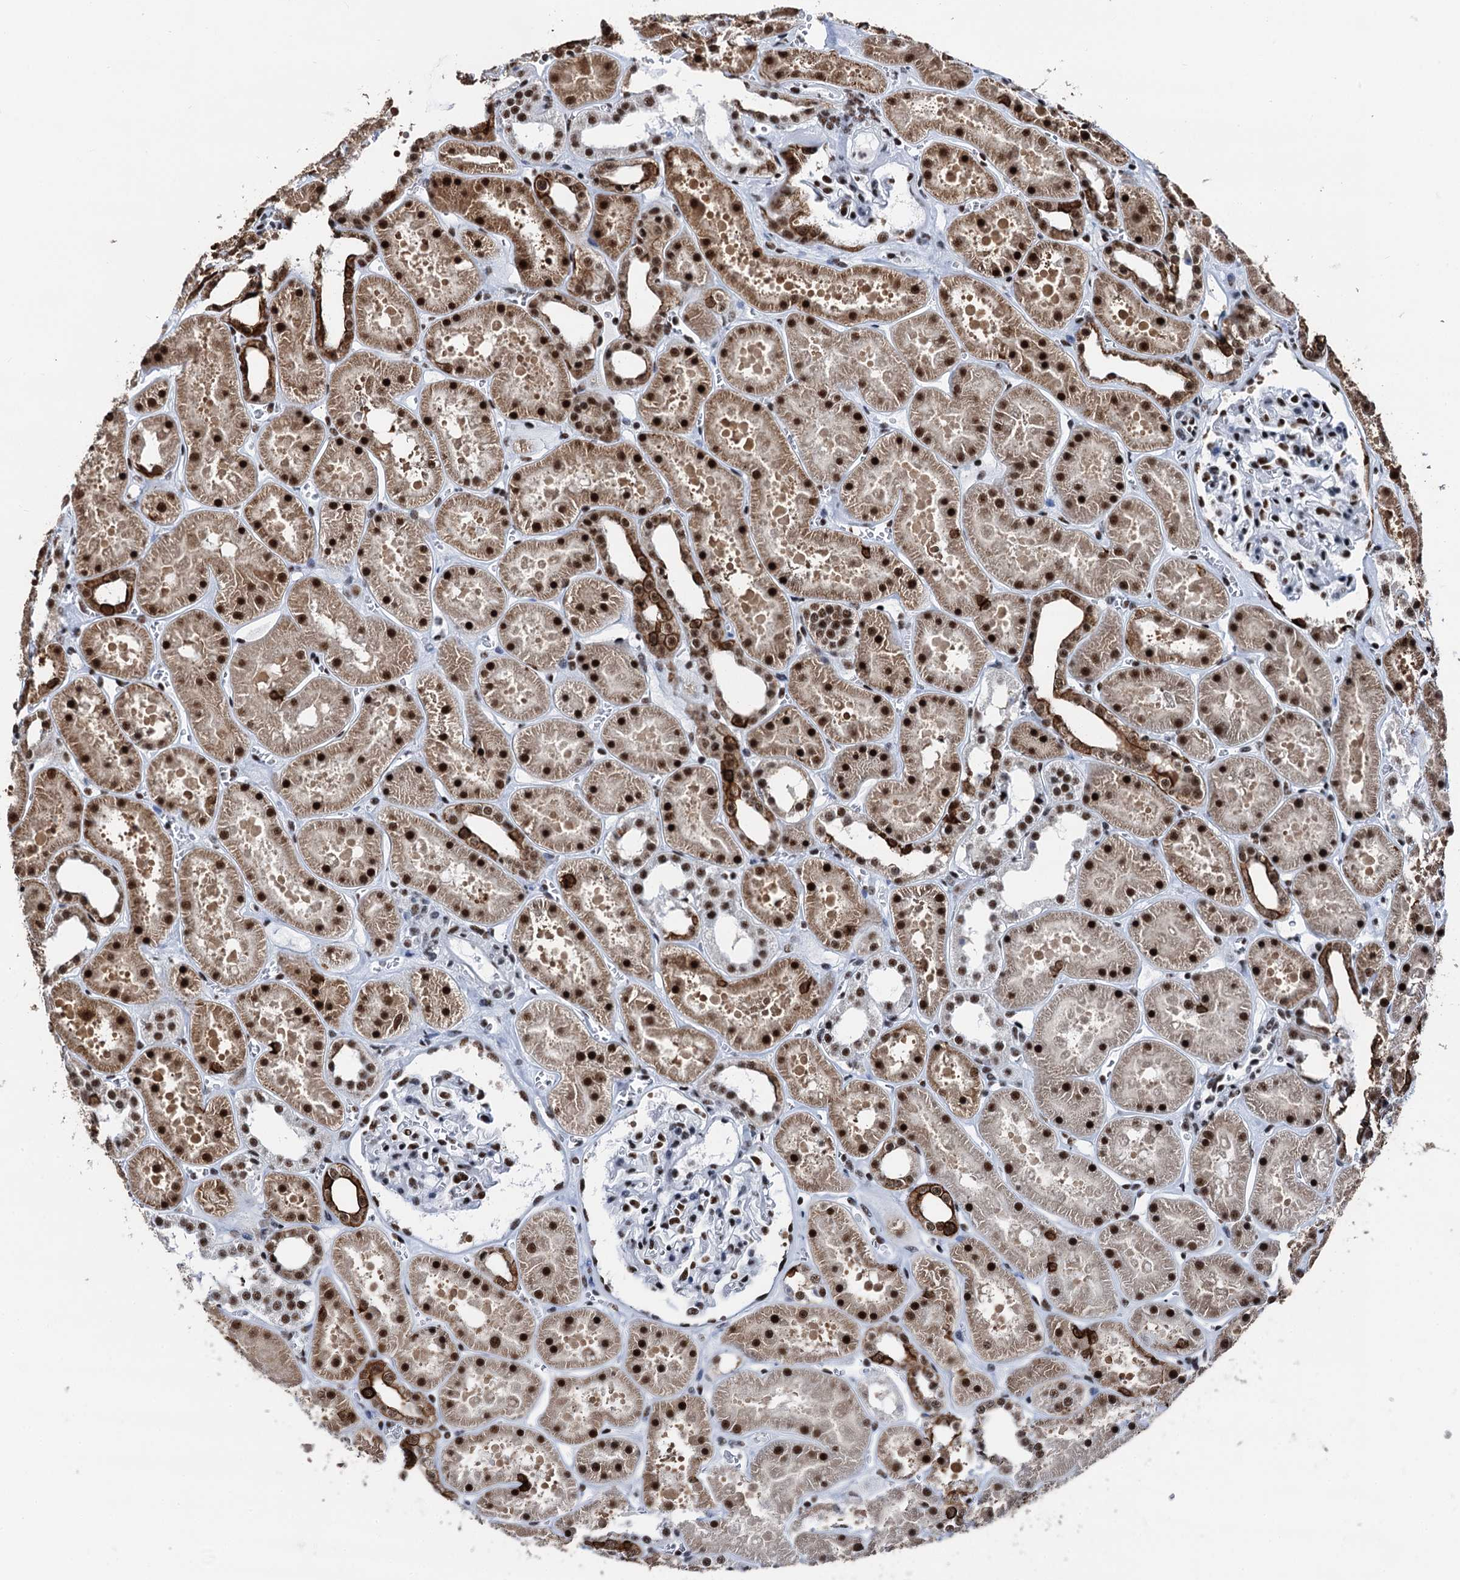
{"staining": {"intensity": "strong", "quantity": "25%-75%", "location": "nuclear"}, "tissue": "kidney", "cell_type": "Cells in glomeruli", "image_type": "normal", "snomed": [{"axis": "morphology", "description": "Normal tissue, NOS"}, {"axis": "topography", "description": "Kidney"}], "caption": "Immunohistochemistry histopathology image of normal kidney stained for a protein (brown), which displays high levels of strong nuclear expression in approximately 25%-75% of cells in glomeruli.", "gene": "DDX23", "patient": {"sex": "female", "age": 41}}